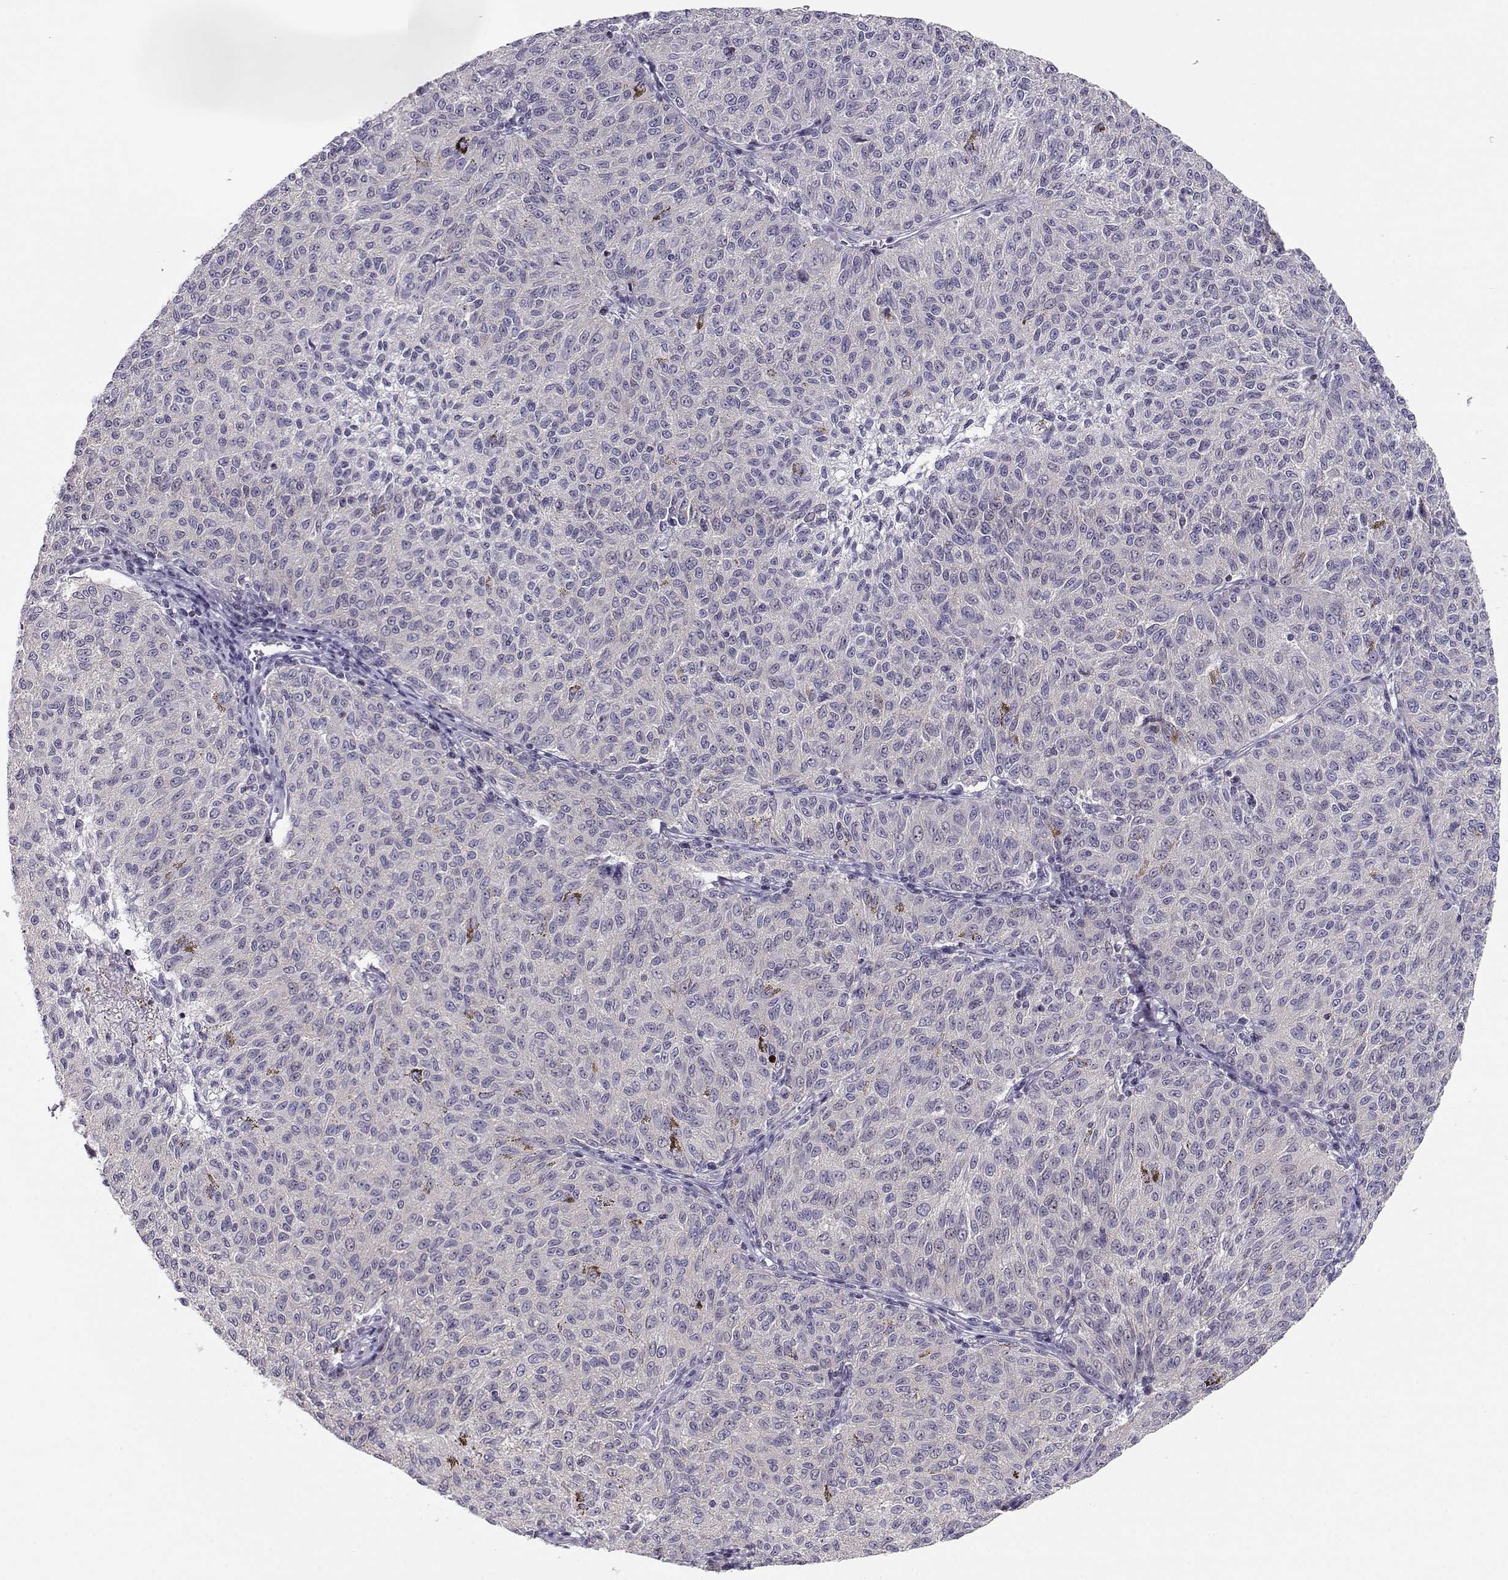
{"staining": {"intensity": "negative", "quantity": "none", "location": "none"}, "tissue": "melanoma", "cell_type": "Tumor cells", "image_type": "cancer", "snomed": [{"axis": "morphology", "description": "Malignant melanoma, NOS"}, {"axis": "topography", "description": "Skin"}], "caption": "Immunohistochemistry (IHC) of melanoma reveals no expression in tumor cells.", "gene": "CRX", "patient": {"sex": "female", "age": 72}}